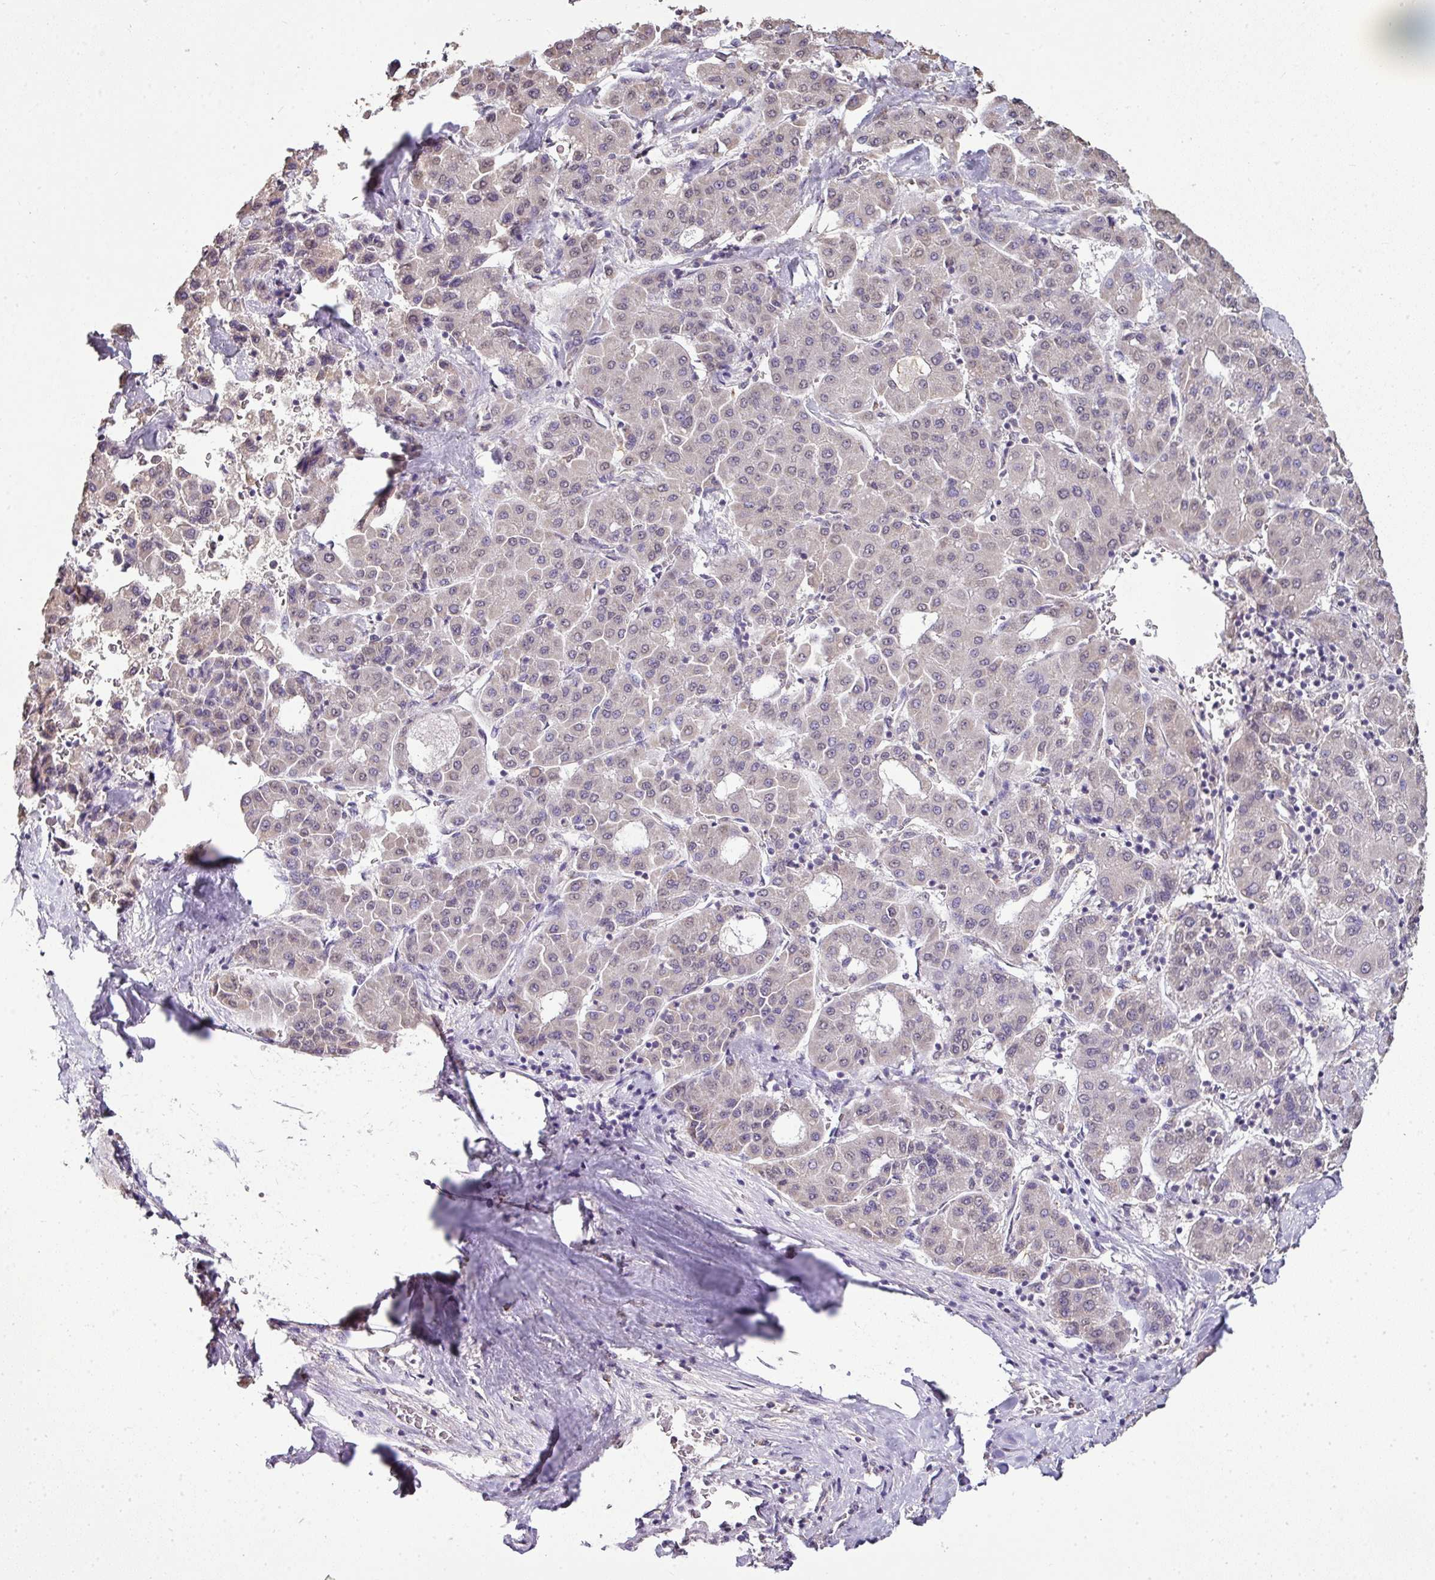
{"staining": {"intensity": "negative", "quantity": "none", "location": "none"}, "tissue": "liver cancer", "cell_type": "Tumor cells", "image_type": "cancer", "snomed": [{"axis": "morphology", "description": "Carcinoma, Hepatocellular, NOS"}, {"axis": "topography", "description": "Liver"}], "caption": "The histopathology image reveals no staining of tumor cells in liver hepatocellular carcinoma.", "gene": "JPH2", "patient": {"sex": "male", "age": 65}}